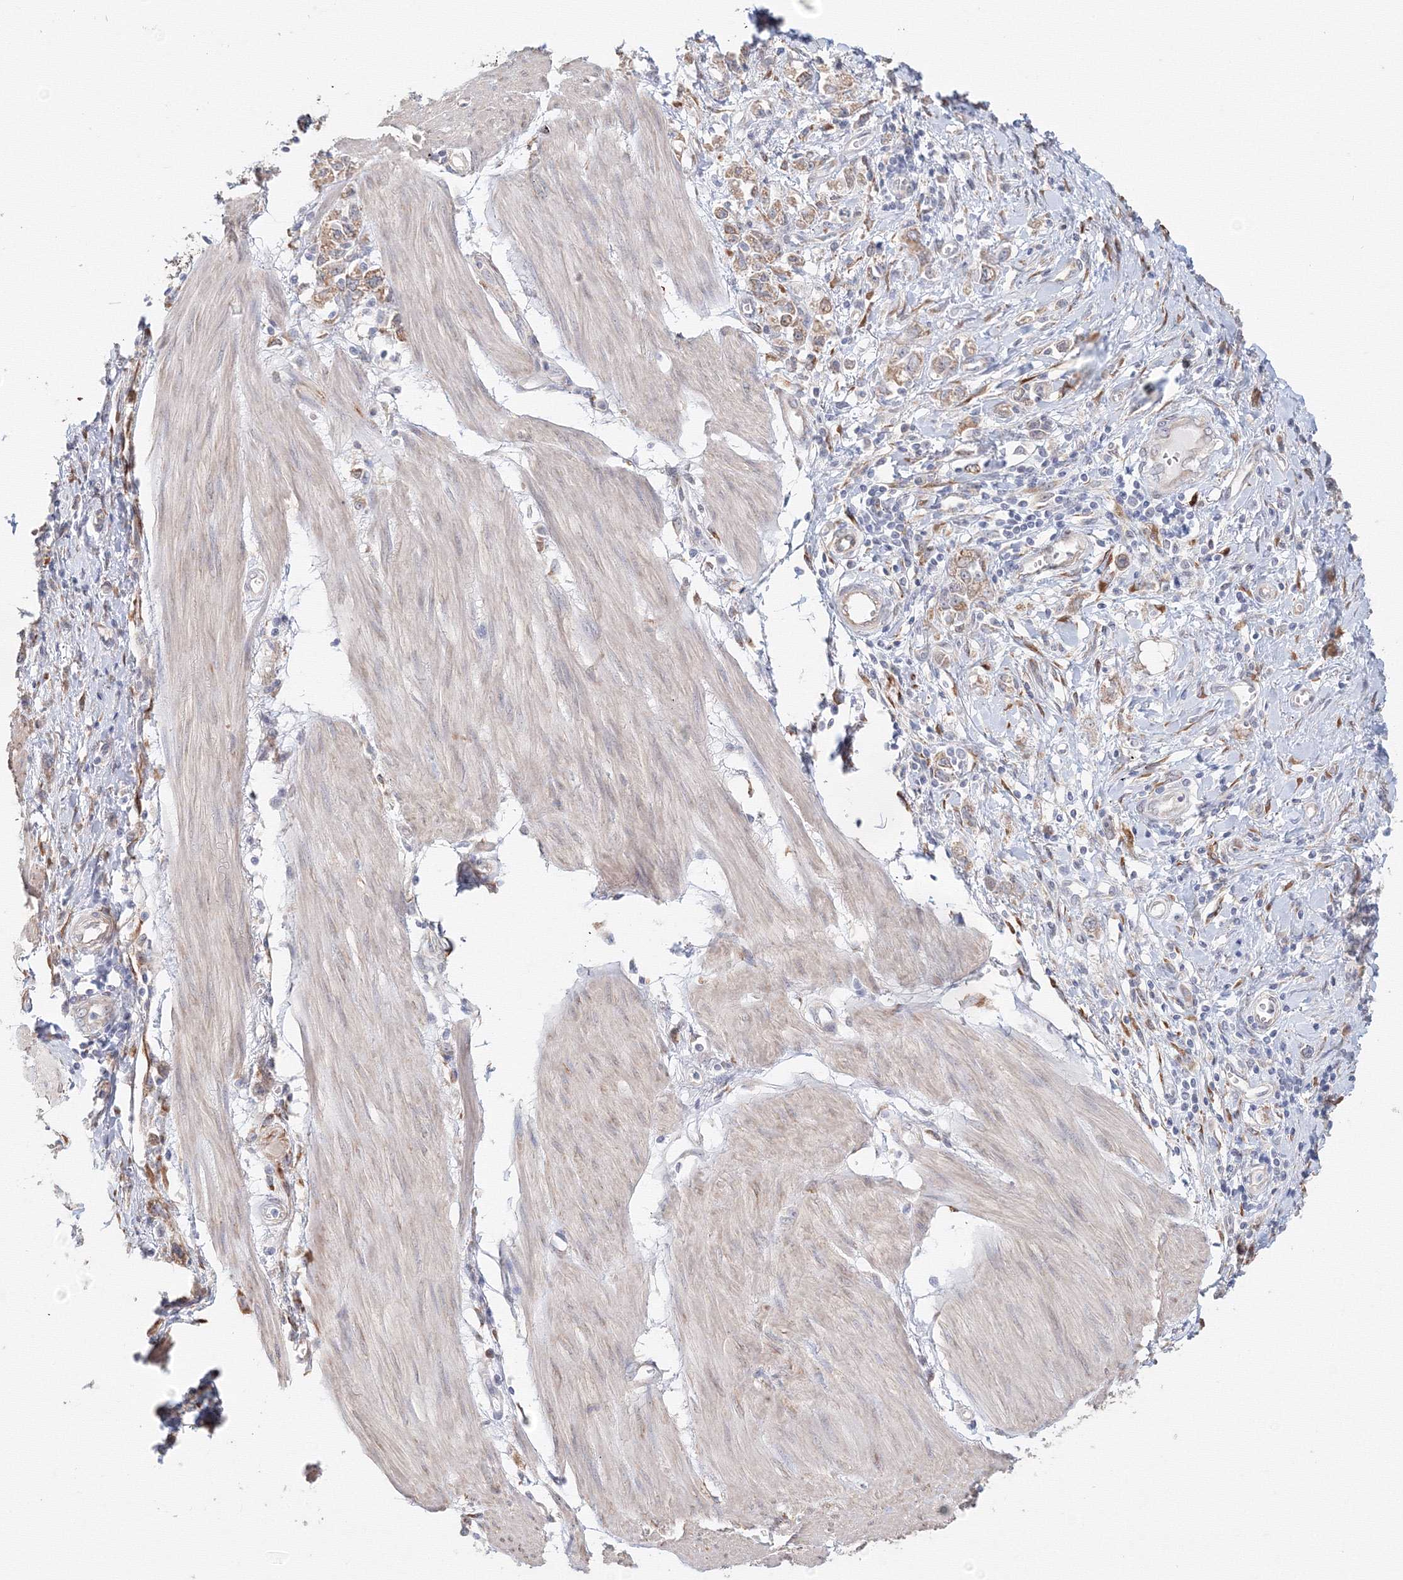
{"staining": {"intensity": "moderate", "quantity": "<25%", "location": "cytoplasmic/membranous"}, "tissue": "stomach cancer", "cell_type": "Tumor cells", "image_type": "cancer", "snomed": [{"axis": "morphology", "description": "Adenocarcinoma, NOS"}, {"axis": "topography", "description": "Stomach"}], "caption": "This image exhibits adenocarcinoma (stomach) stained with immunohistochemistry to label a protein in brown. The cytoplasmic/membranous of tumor cells show moderate positivity for the protein. Nuclei are counter-stained blue.", "gene": "DHRS12", "patient": {"sex": "female", "age": 76}}